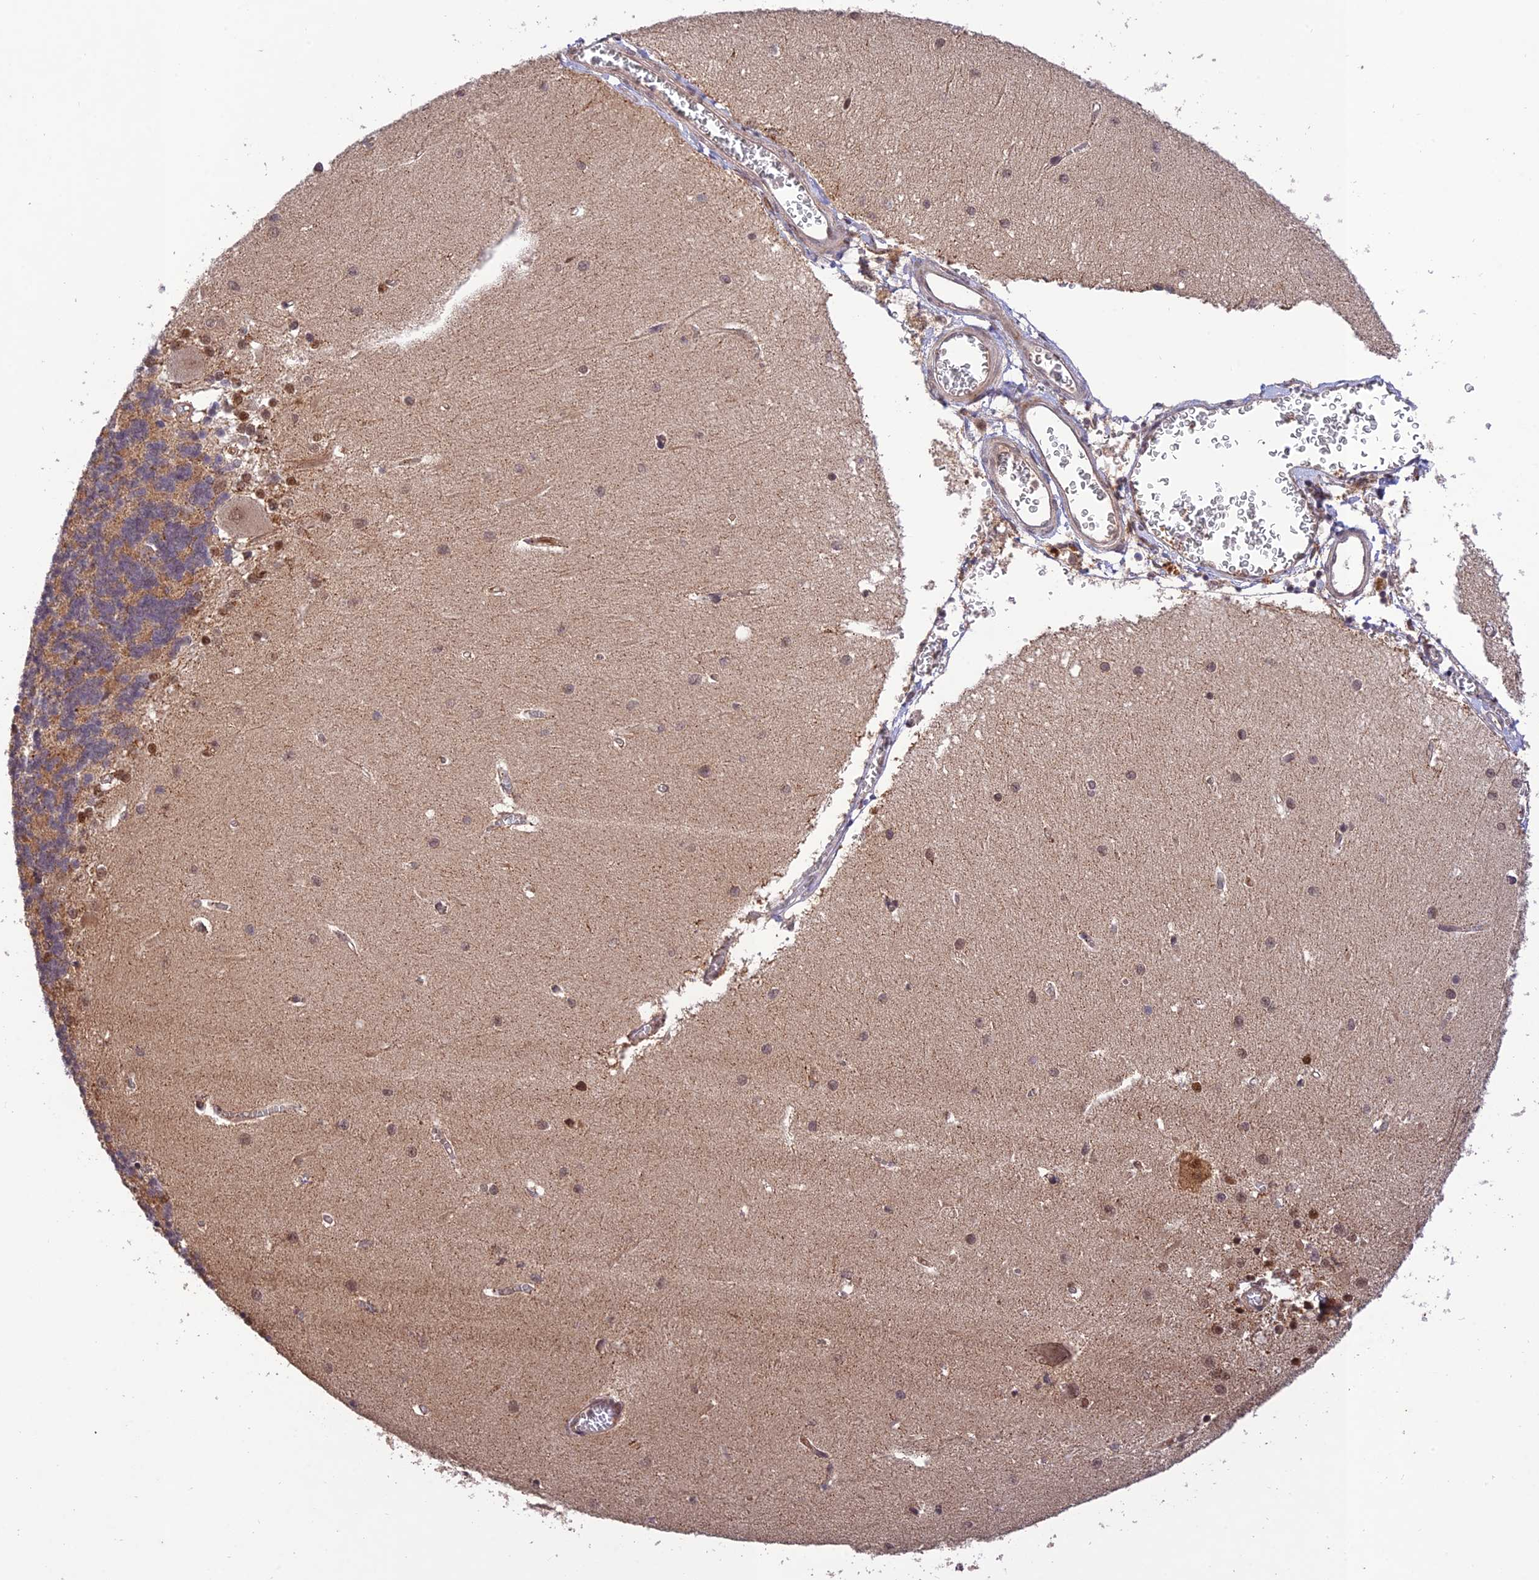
{"staining": {"intensity": "moderate", "quantity": "25%-75%", "location": "cytoplasmic/membranous"}, "tissue": "cerebellum", "cell_type": "Cells in granular layer", "image_type": "normal", "snomed": [{"axis": "morphology", "description": "Normal tissue, NOS"}, {"axis": "topography", "description": "Cerebellum"}], "caption": "Immunohistochemistry of benign human cerebellum reveals medium levels of moderate cytoplasmic/membranous staining in about 25%-75% of cells in granular layer.", "gene": "REV1", "patient": {"sex": "male", "age": 37}}